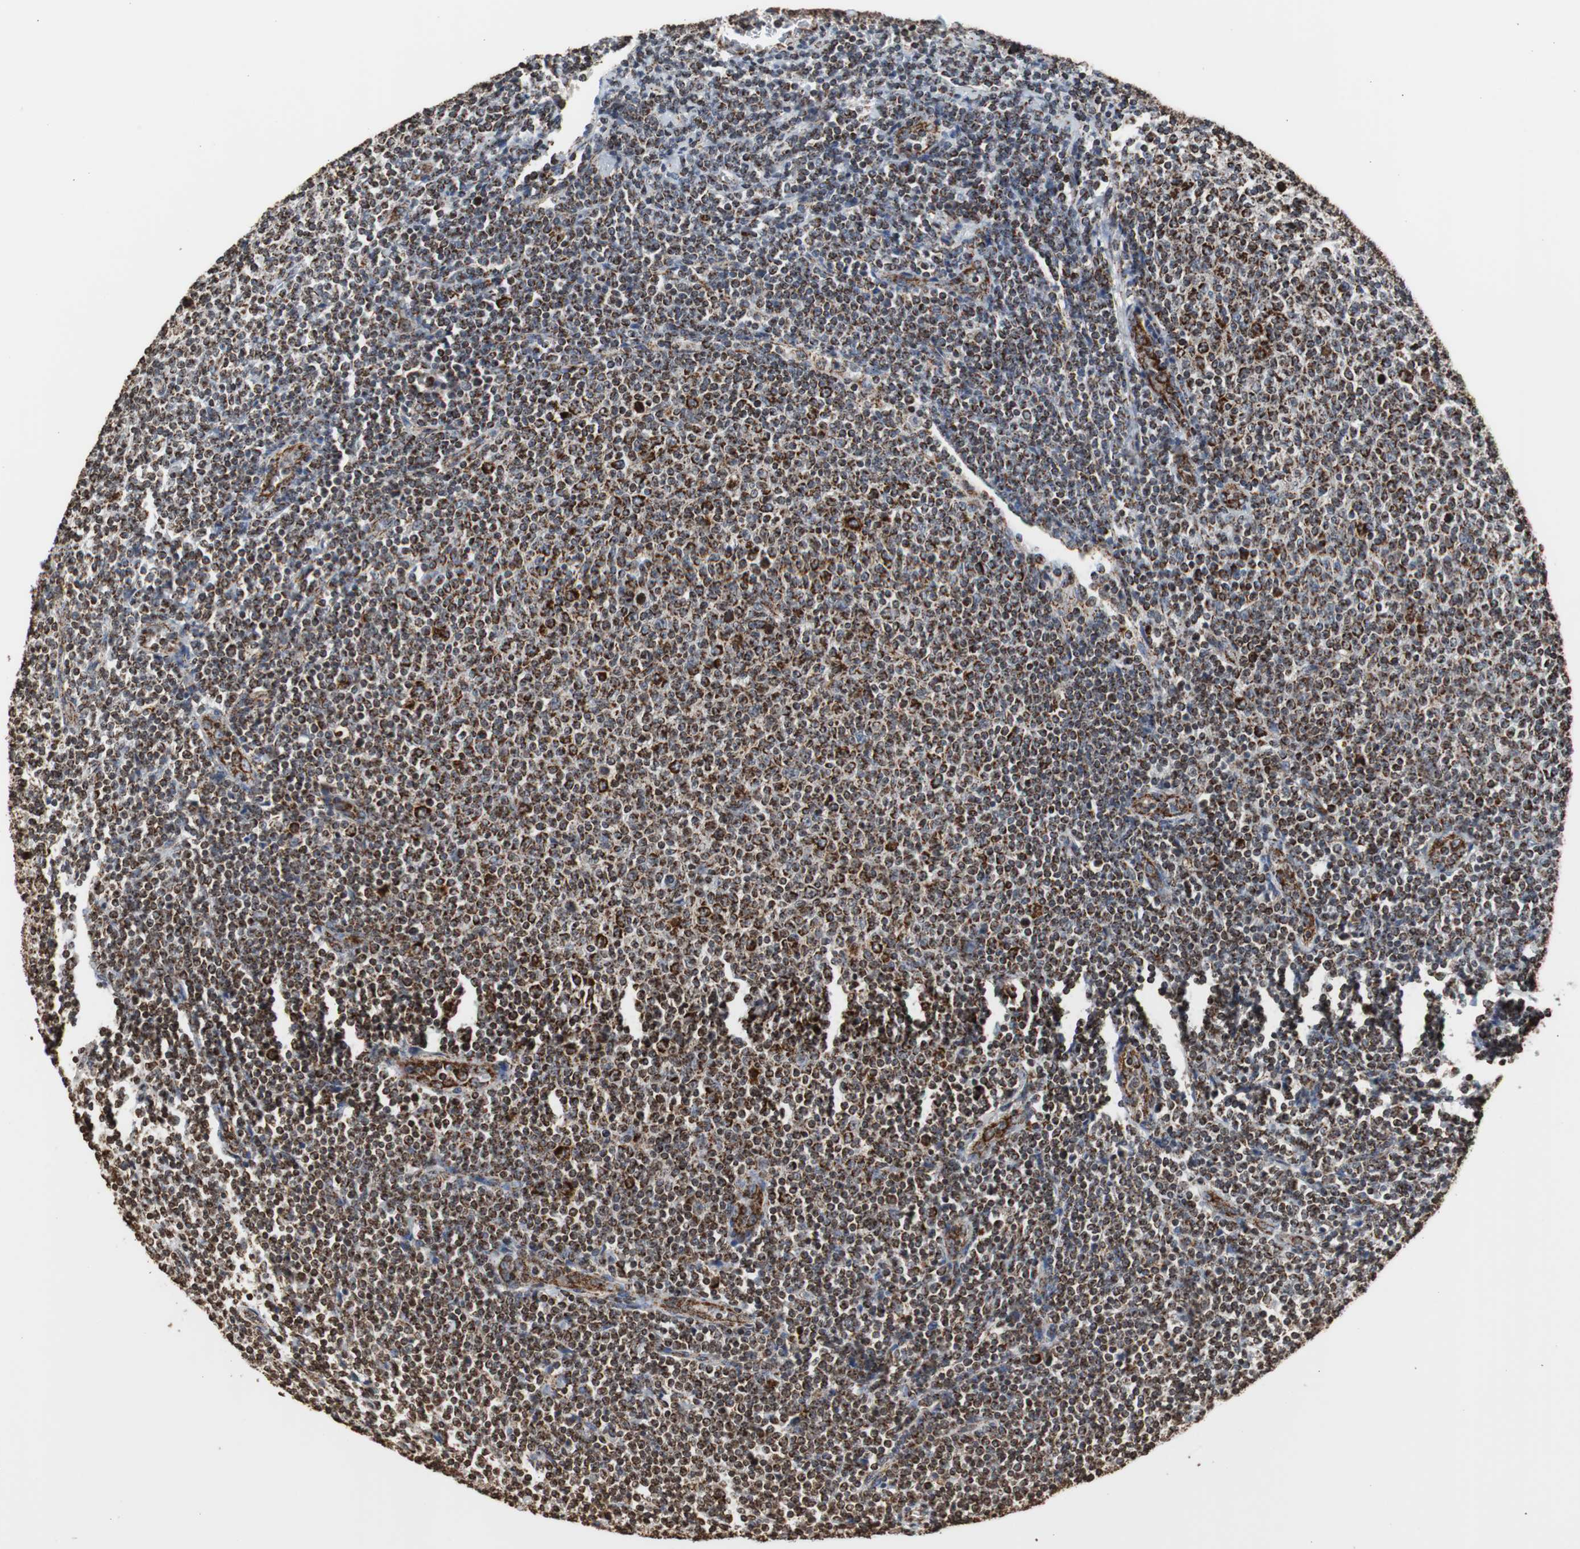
{"staining": {"intensity": "strong", "quantity": ">75%", "location": "cytoplasmic/membranous"}, "tissue": "lymphoma", "cell_type": "Tumor cells", "image_type": "cancer", "snomed": [{"axis": "morphology", "description": "Malignant lymphoma, non-Hodgkin's type, Low grade"}, {"axis": "topography", "description": "Lymph node"}], "caption": "Immunohistochemistry of lymphoma reveals high levels of strong cytoplasmic/membranous expression in approximately >75% of tumor cells. (Stains: DAB in brown, nuclei in blue, Microscopy: brightfield microscopy at high magnification).", "gene": "HSPA9", "patient": {"sex": "male", "age": 66}}